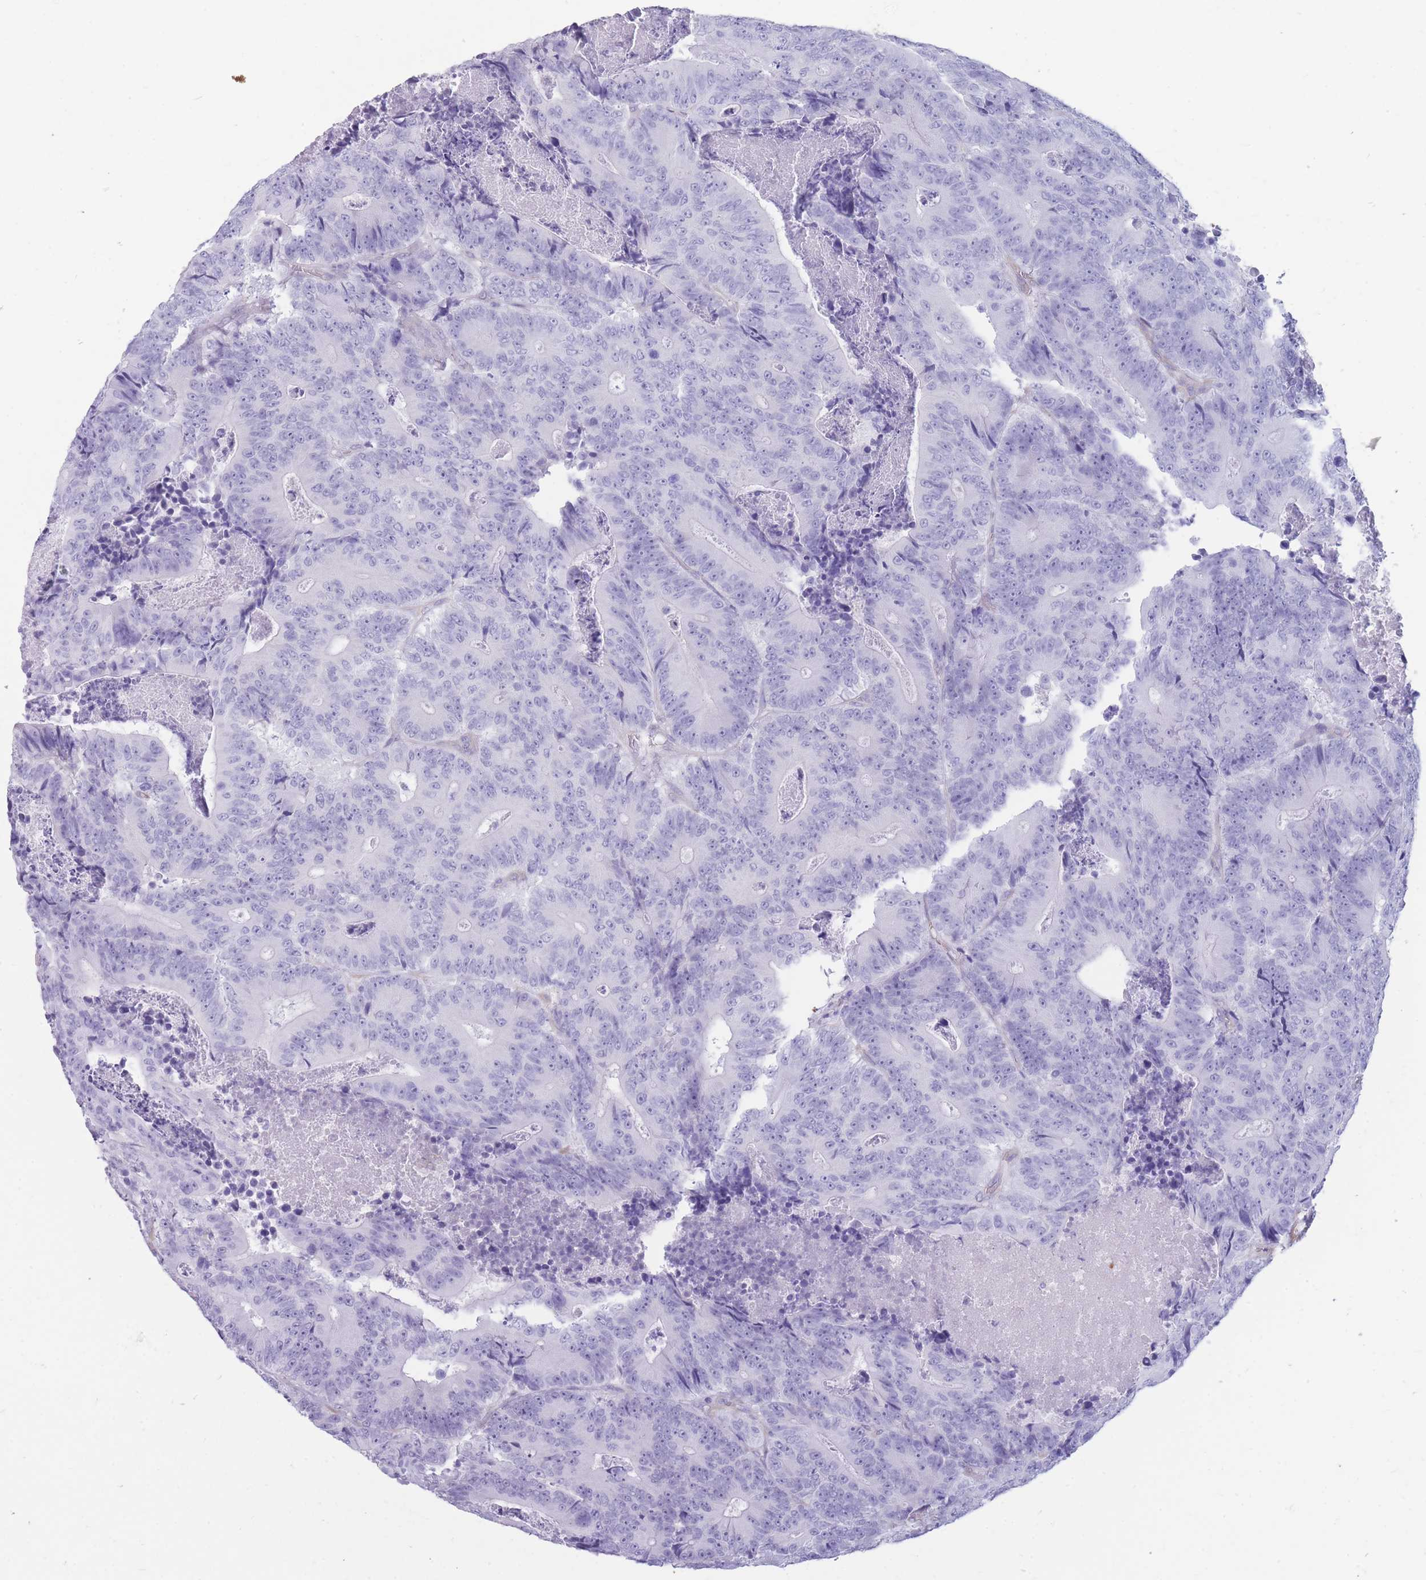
{"staining": {"intensity": "negative", "quantity": "none", "location": "none"}, "tissue": "colorectal cancer", "cell_type": "Tumor cells", "image_type": "cancer", "snomed": [{"axis": "morphology", "description": "Adenocarcinoma, NOS"}, {"axis": "topography", "description": "Colon"}], "caption": "A photomicrograph of human colorectal cancer (adenocarcinoma) is negative for staining in tumor cells.", "gene": "MTSS2", "patient": {"sex": "male", "age": 83}}